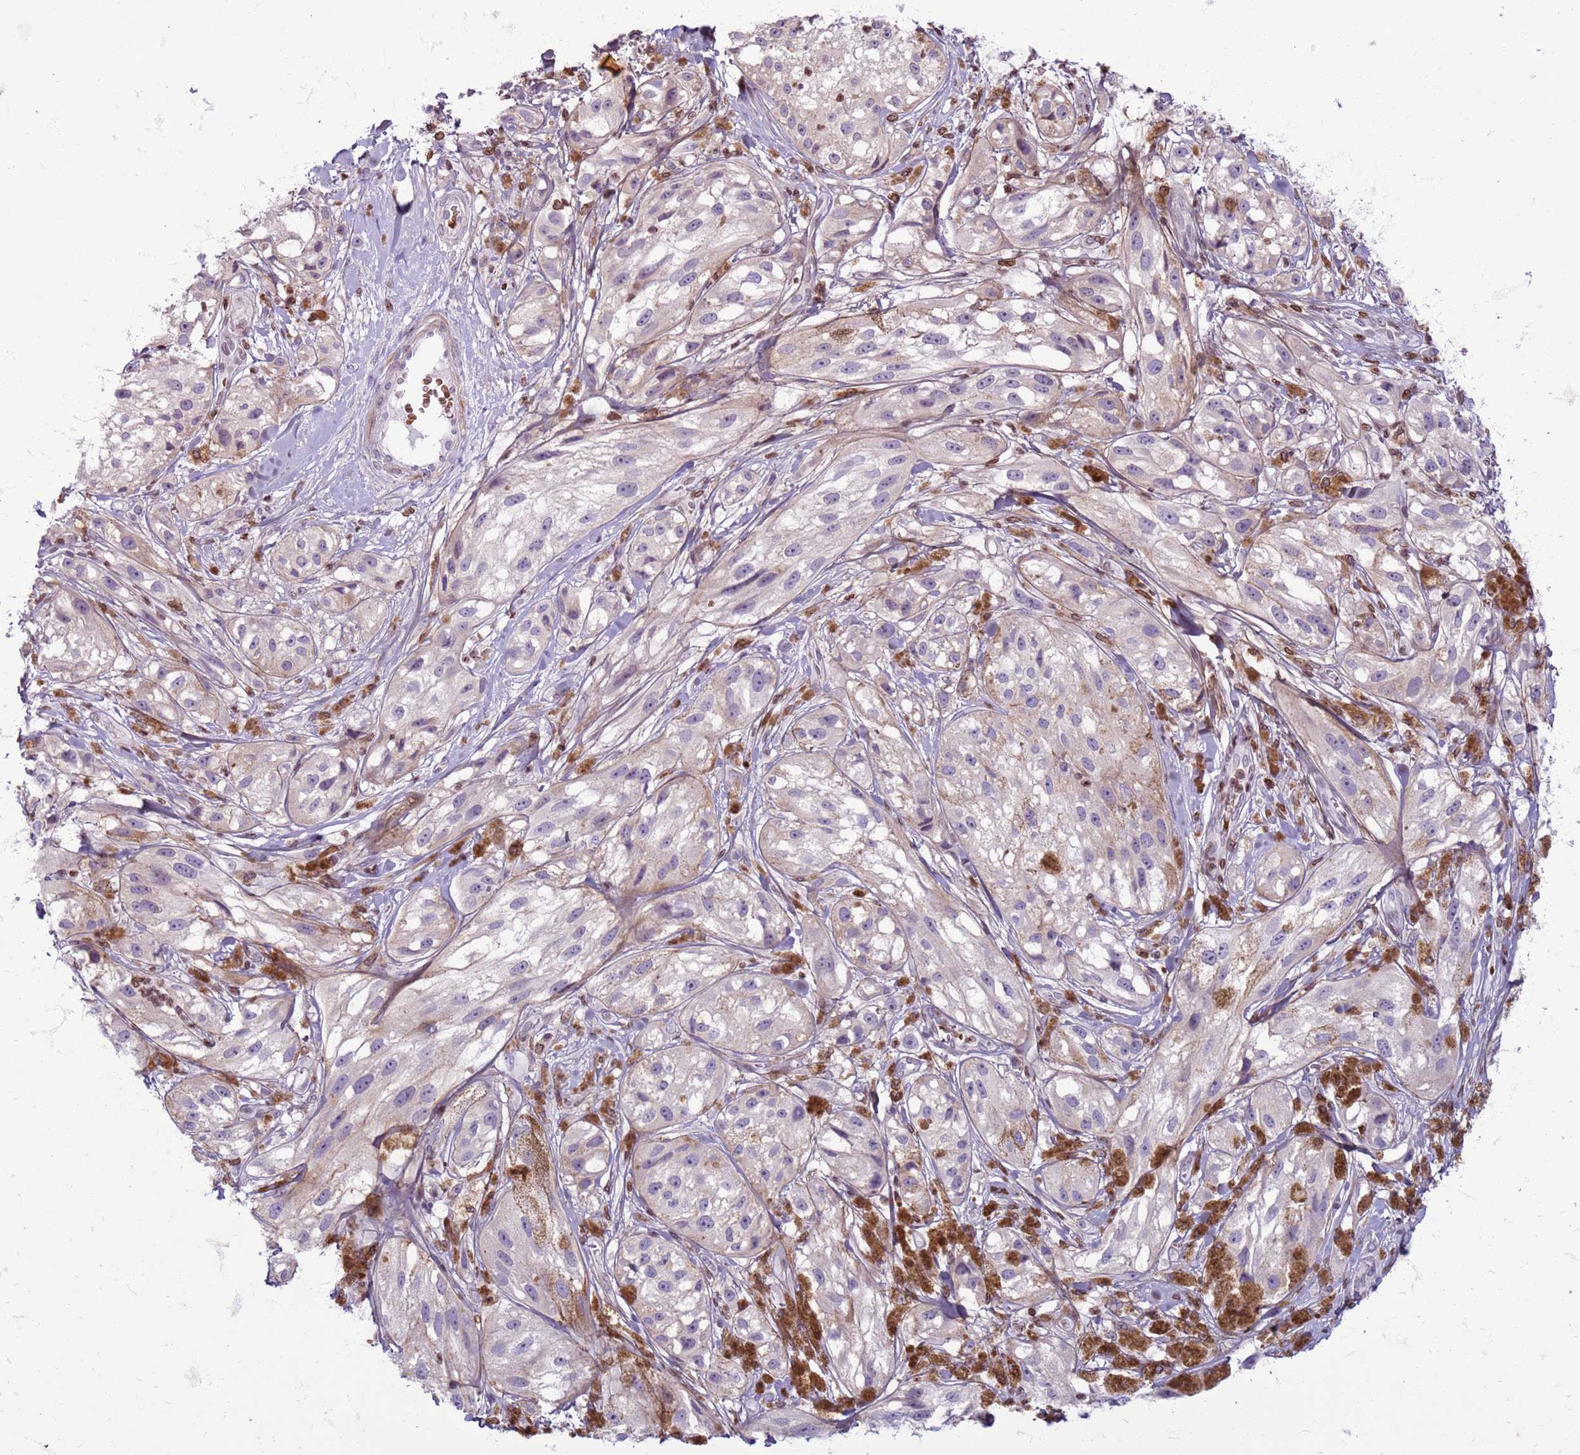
{"staining": {"intensity": "negative", "quantity": "none", "location": "none"}, "tissue": "melanoma", "cell_type": "Tumor cells", "image_type": "cancer", "snomed": [{"axis": "morphology", "description": "Malignant melanoma, NOS"}, {"axis": "topography", "description": "Skin"}], "caption": "Immunohistochemical staining of human malignant melanoma displays no significant staining in tumor cells.", "gene": "METTL25B", "patient": {"sex": "male", "age": 88}}